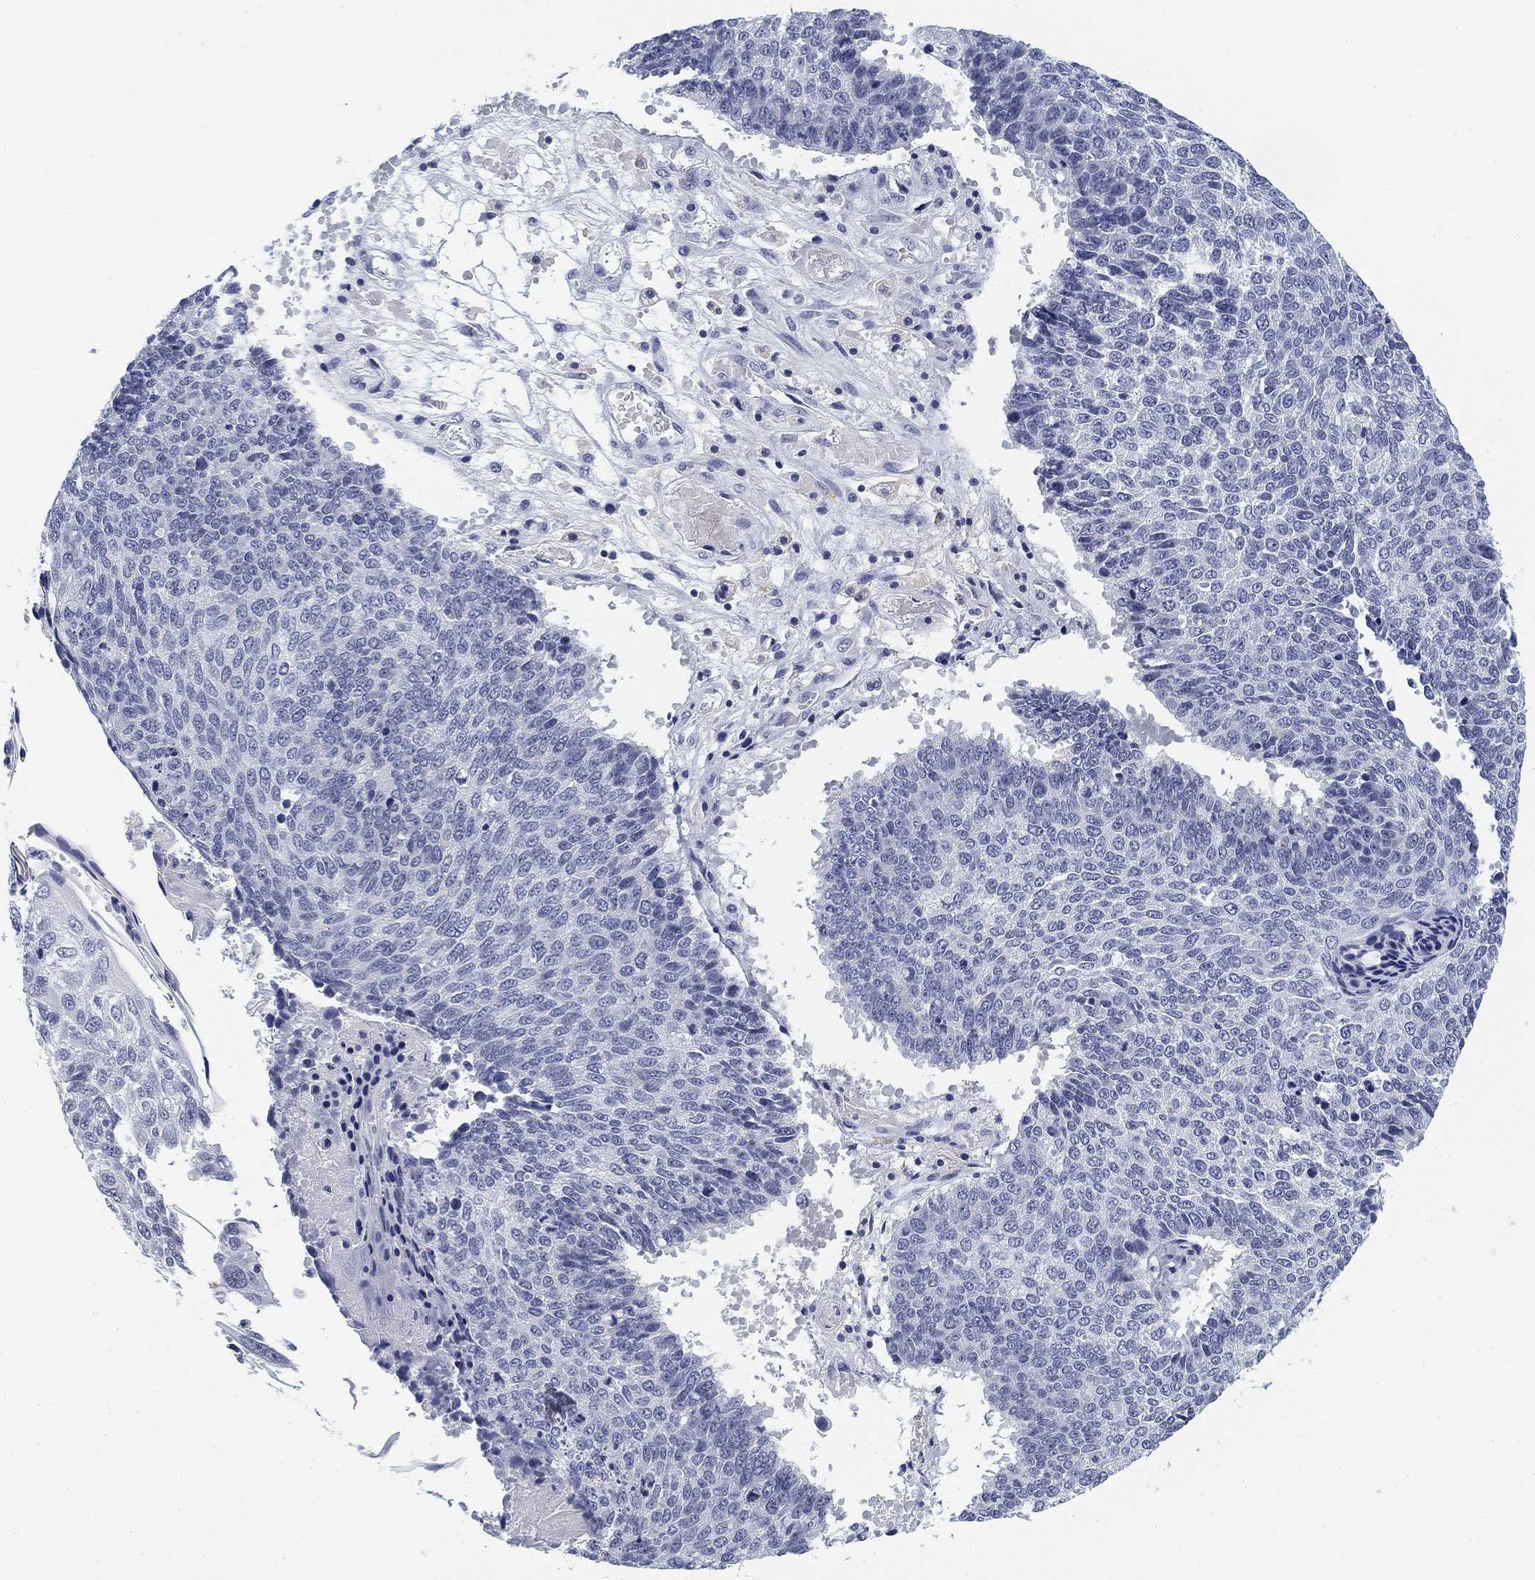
{"staining": {"intensity": "negative", "quantity": "none", "location": "none"}, "tissue": "lung cancer", "cell_type": "Tumor cells", "image_type": "cancer", "snomed": [{"axis": "morphology", "description": "Squamous cell carcinoma, NOS"}, {"axis": "topography", "description": "Lung"}], "caption": "The immunohistochemistry (IHC) histopathology image has no significant expression in tumor cells of lung squamous cell carcinoma tissue.", "gene": "SLC2A5", "patient": {"sex": "male", "age": 73}}